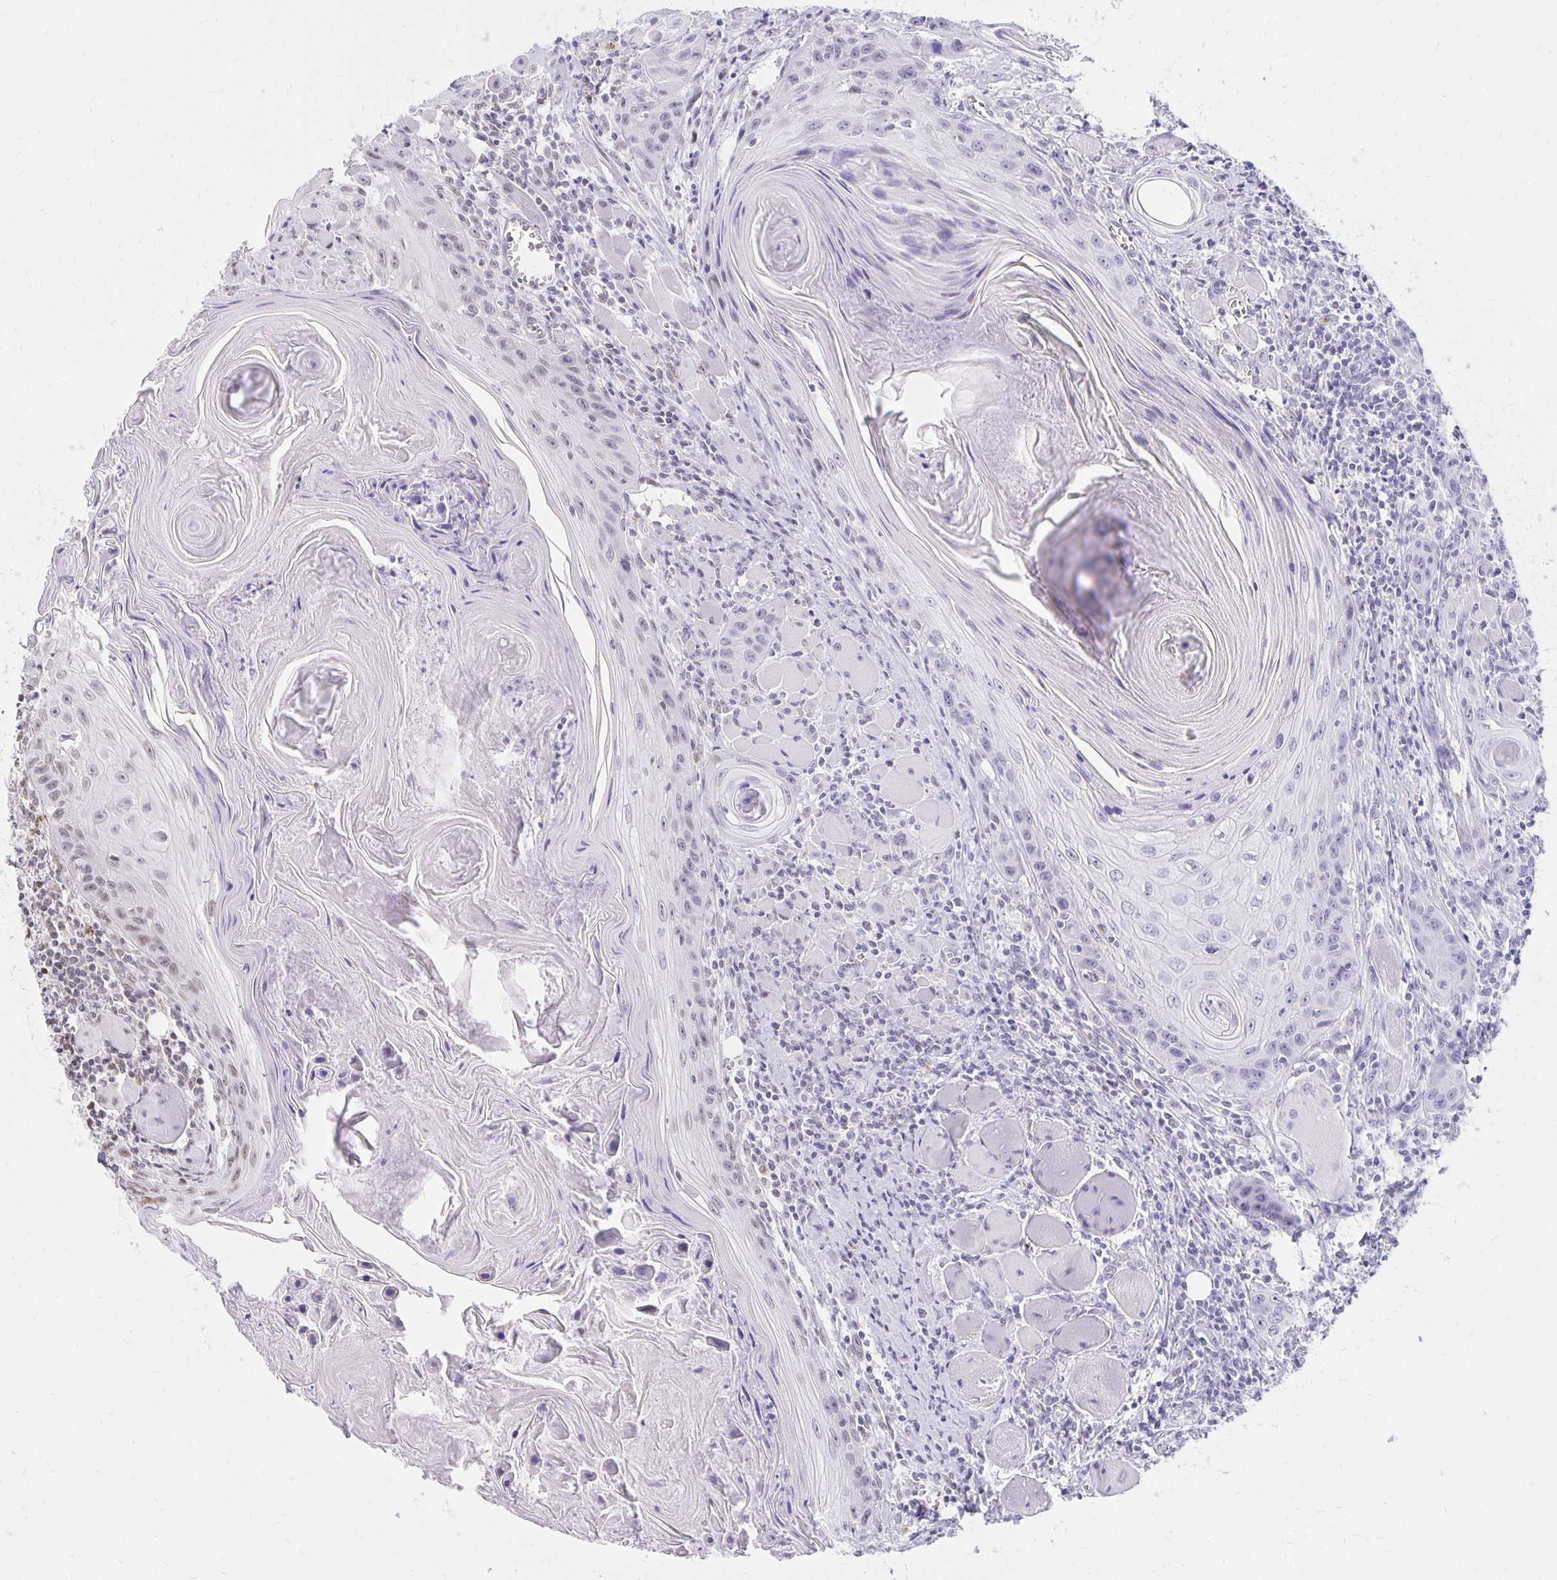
{"staining": {"intensity": "moderate", "quantity": "25%-75%", "location": "nuclear"}, "tissue": "head and neck cancer", "cell_type": "Tumor cells", "image_type": "cancer", "snomed": [{"axis": "morphology", "description": "Squamous cell carcinoma, NOS"}, {"axis": "topography", "description": "Oral tissue"}, {"axis": "topography", "description": "Head-Neck"}], "caption": "Immunohistochemistry image of human head and neck squamous cell carcinoma stained for a protein (brown), which demonstrates medium levels of moderate nuclear positivity in about 25%-75% of tumor cells.", "gene": "ZNF579", "patient": {"sex": "male", "age": 58}}